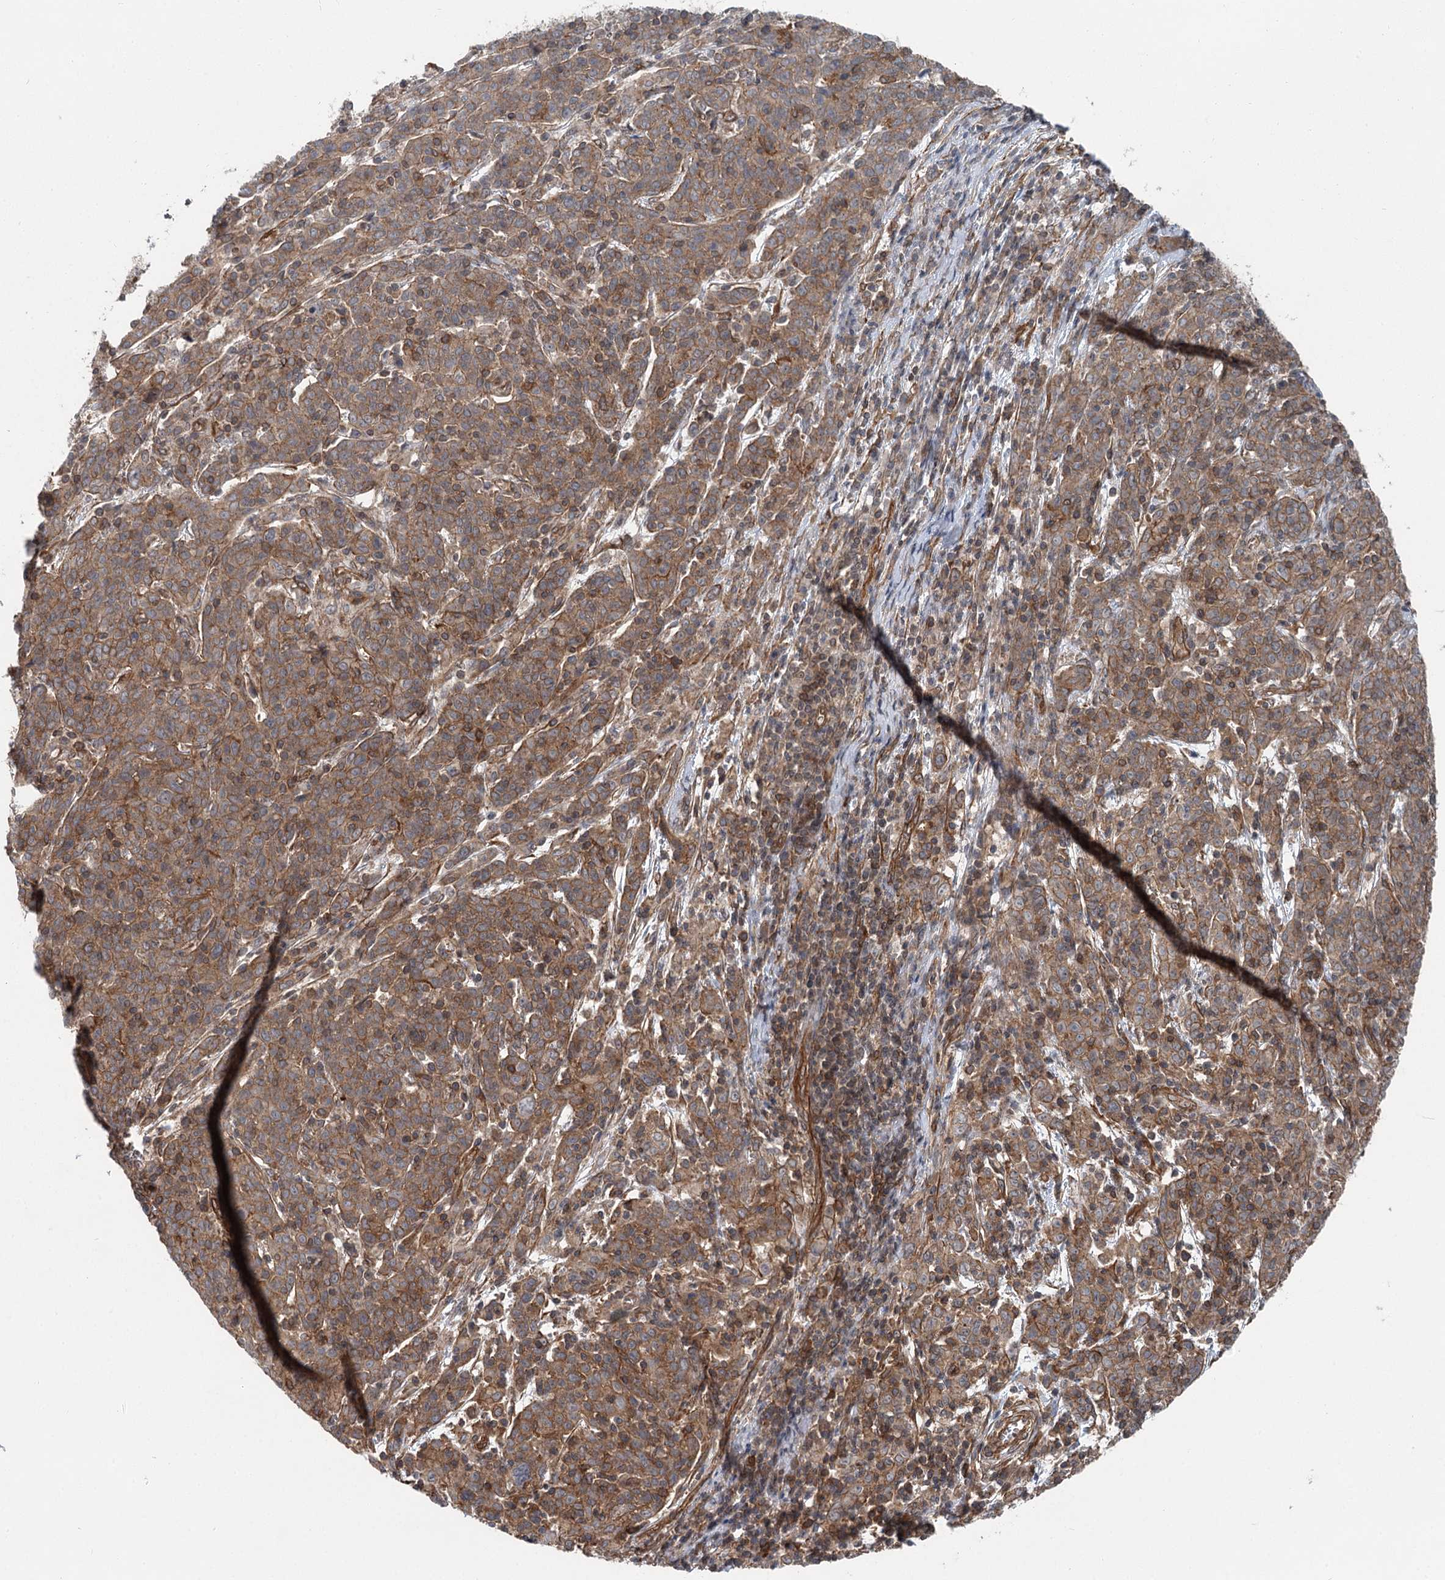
{"staining": {"intensity": "moderate", "quantity": ">75%", "location": "cytoplasmic/membranous"}, "tissue": "cervical cancer", "cell_type": "Tumor cells", "image_type": "cancer", "snomed": [{"axis": "morphology", "description": "Squamous cell carcinoma, NOS"}, {"axis": "topography", "description": "Cervix"}], "caption": "The immunohistochemical stain shows moderate cytoplasmic/membranous positivity in tumor cells of cervical cancer tissue. (Stains: DAB (3,3'-diaminobenzidine) in brown, nuclei in blue, Microscopy: brightfield microscopy at high magnification).", "gene": "IQSEC1", "patient": {"sex": "female", "age": 67}}